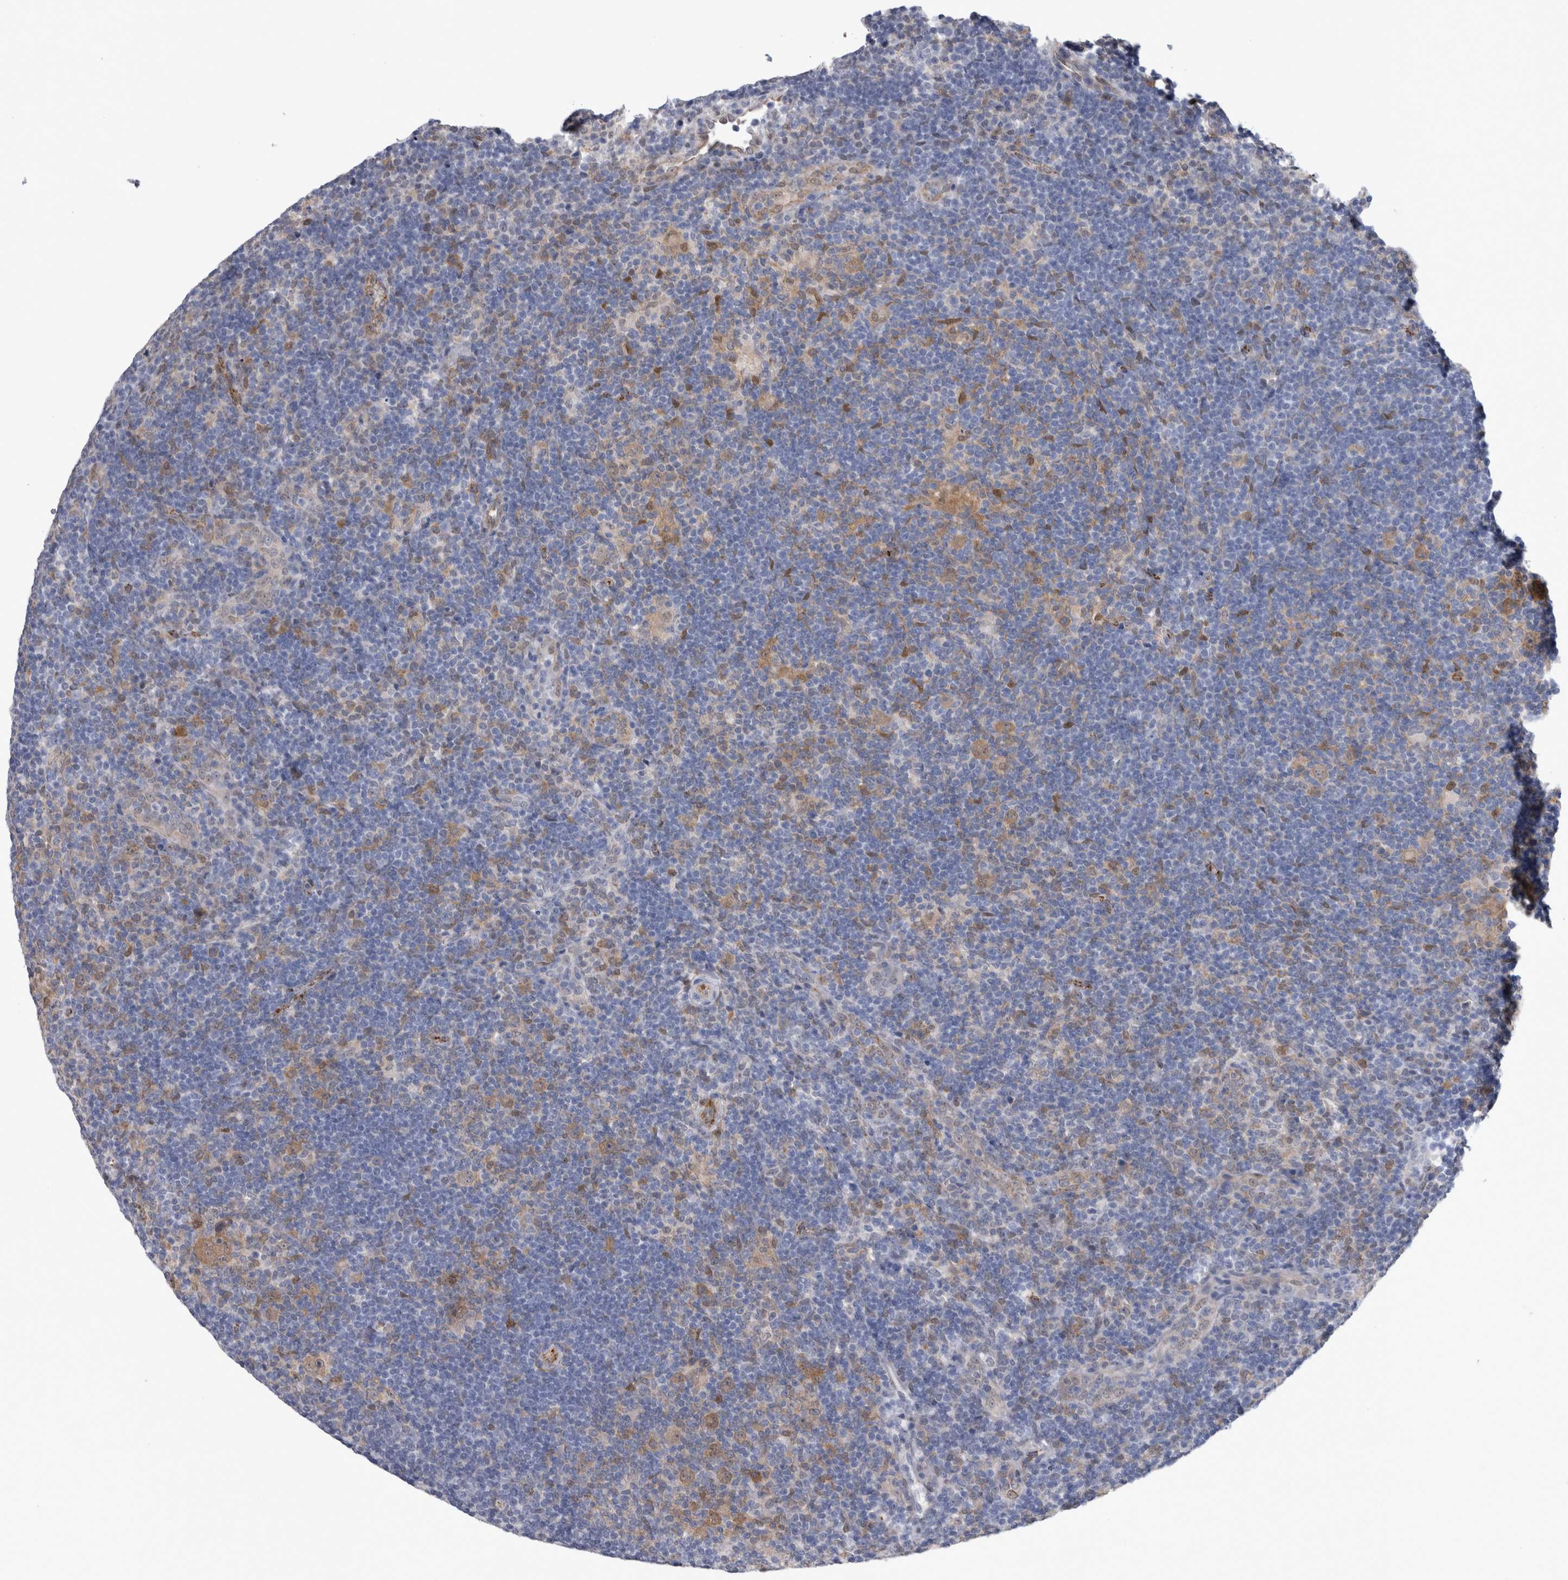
{"staining": {"intensity": "weak", "quantity": ">75%", "location": "cytoplasmic/membranous"}, "tissue": "lymphoma", "cell_type": "Tumor cells", "image_type": "cancer", "snomed": [{"axis": "morphology", "description": "Hodgkin's disease, NOS"}, {"axis": "topography", "description": "Lymph node"}], "caption": "Immunohistochemical staining of human lymphoma displays low levels of weak cytoplasmic/membranous protein positivity in about >75% of tumor cells.", "gene": "ACOT7", "patient": {"sex": "female", "age": 57}}